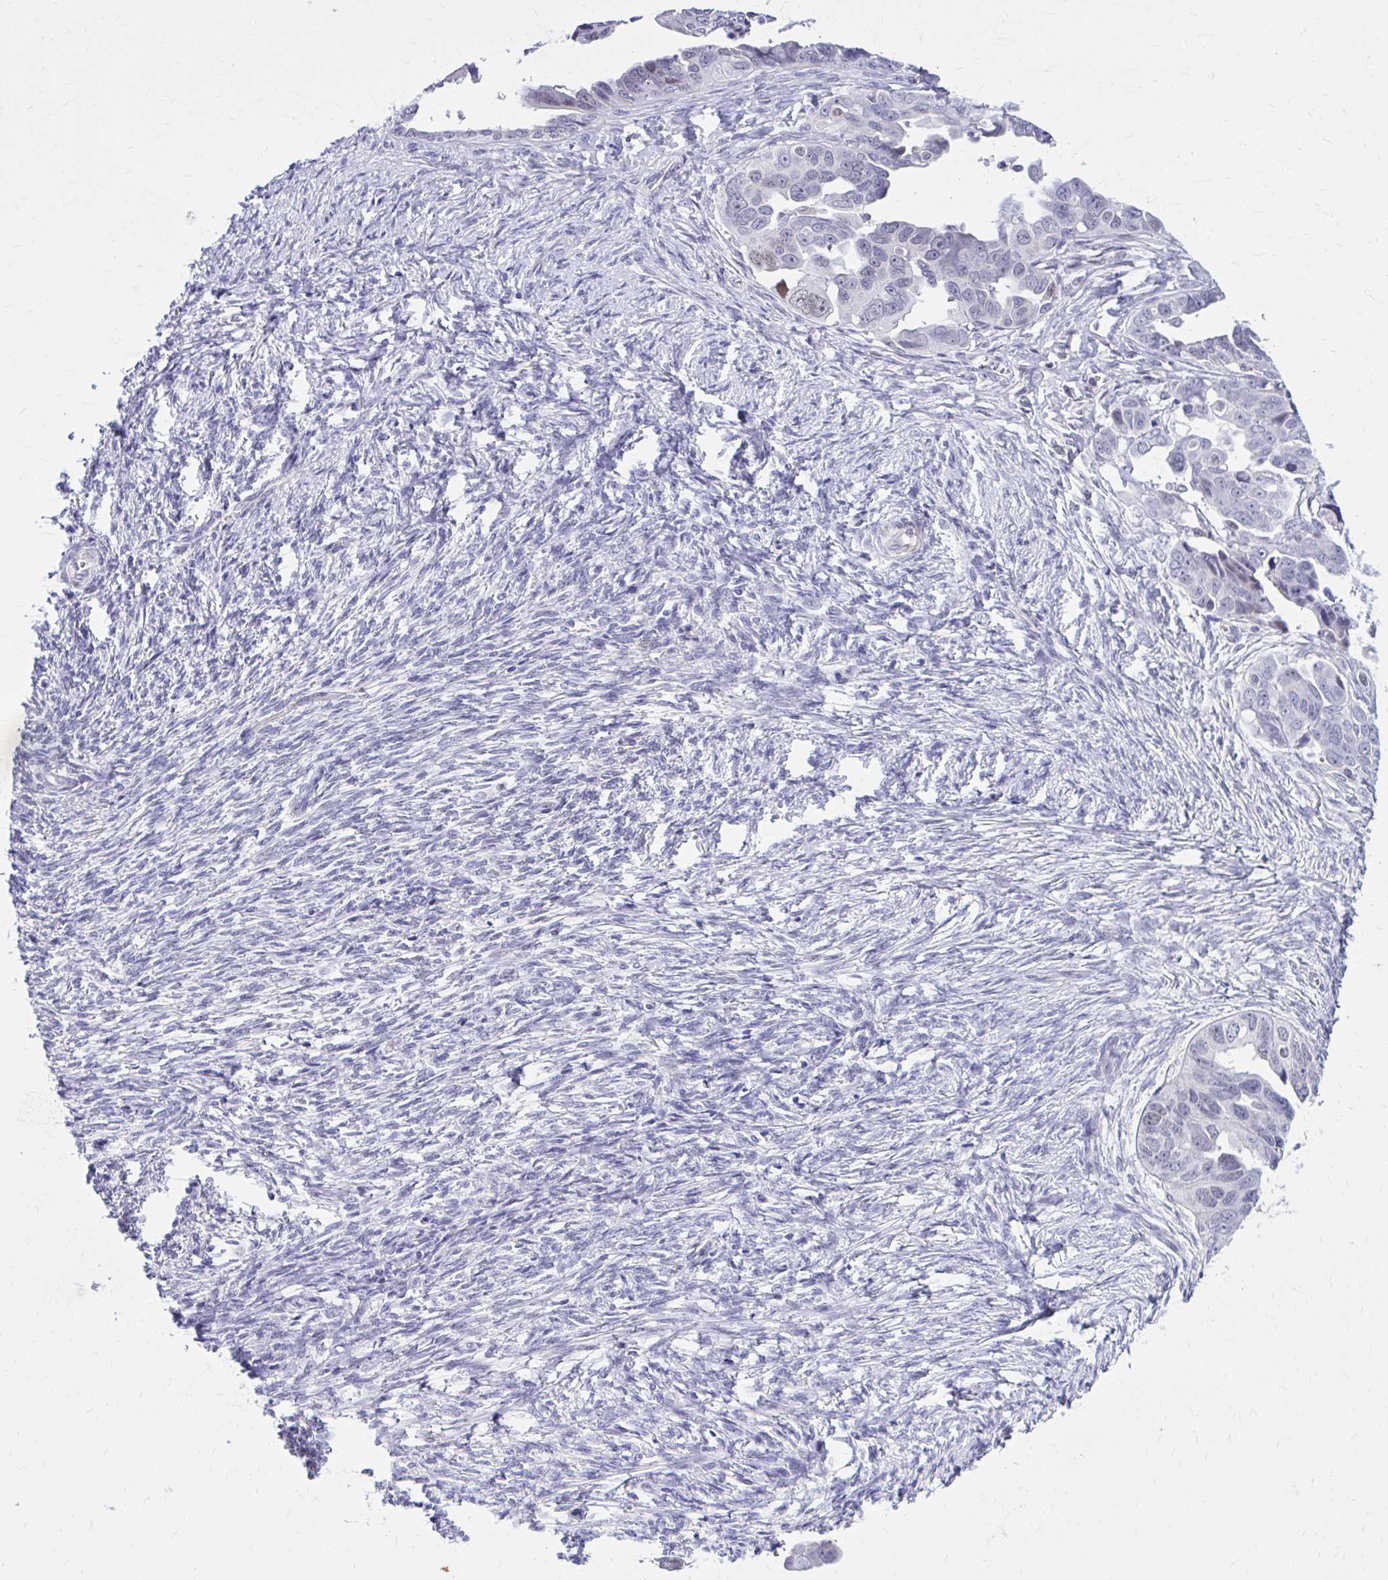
{"staining": {"intensity": "negative", "quantity": "none", "location": "none"}, "tissue": "ovarian cancer", "cell_type": "Tumor cells", "image_type": "cancer", "snomed": [{"axis": "morphology", "description": "Cystadenocarcinoma, serous, NOS"}, {"axis": "topography", "description": "Ovary"}], "caption": "An immunohistochemistry histopathology image of ovarian cancer is shown. There is no staining in tumor cells of ovarian cancer.", "gene": "ZBTB25", "patient": {"sex": "female", "age": 59}}